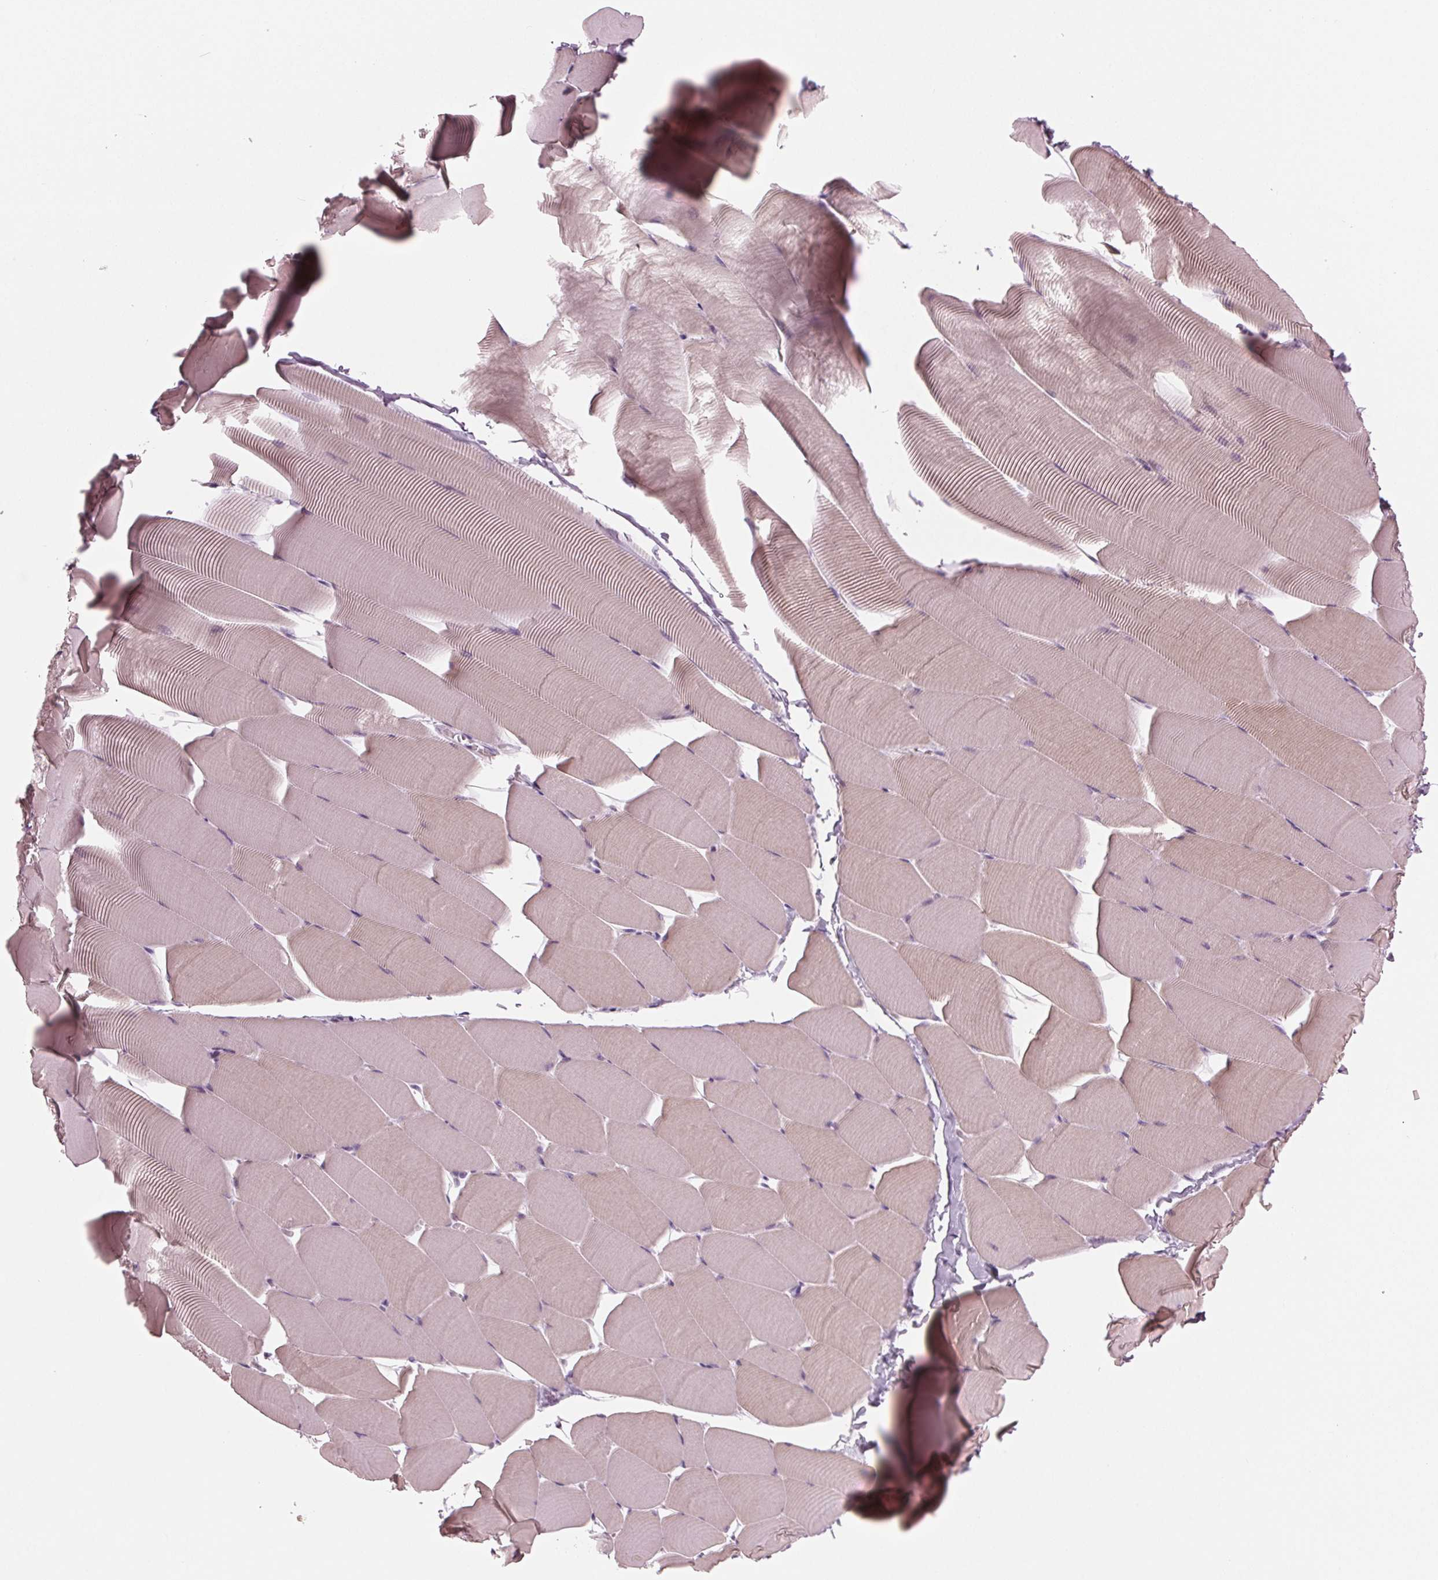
{"staining": {"intensity": "weak", "quantity": "25%-75%", "location": "cytoplasmic/membranous"}, "tissue": "skeletal muscle", "cell_type": "Myocytes", "image_type": "normal", "snomed": [{"axis": "morphology", "description": "Normal tissue, NOS"}, {"axis": "topography", "description": "Skeletal muscle"}], "caption": "Protein expression analysis of unremarkable human skeletal muscle reveals weak cytoplasmic/membranous expression in about 25%-75% of myocytes.", "gene": "PRAP1", "patient": {"sex": "male", "age": 25}}